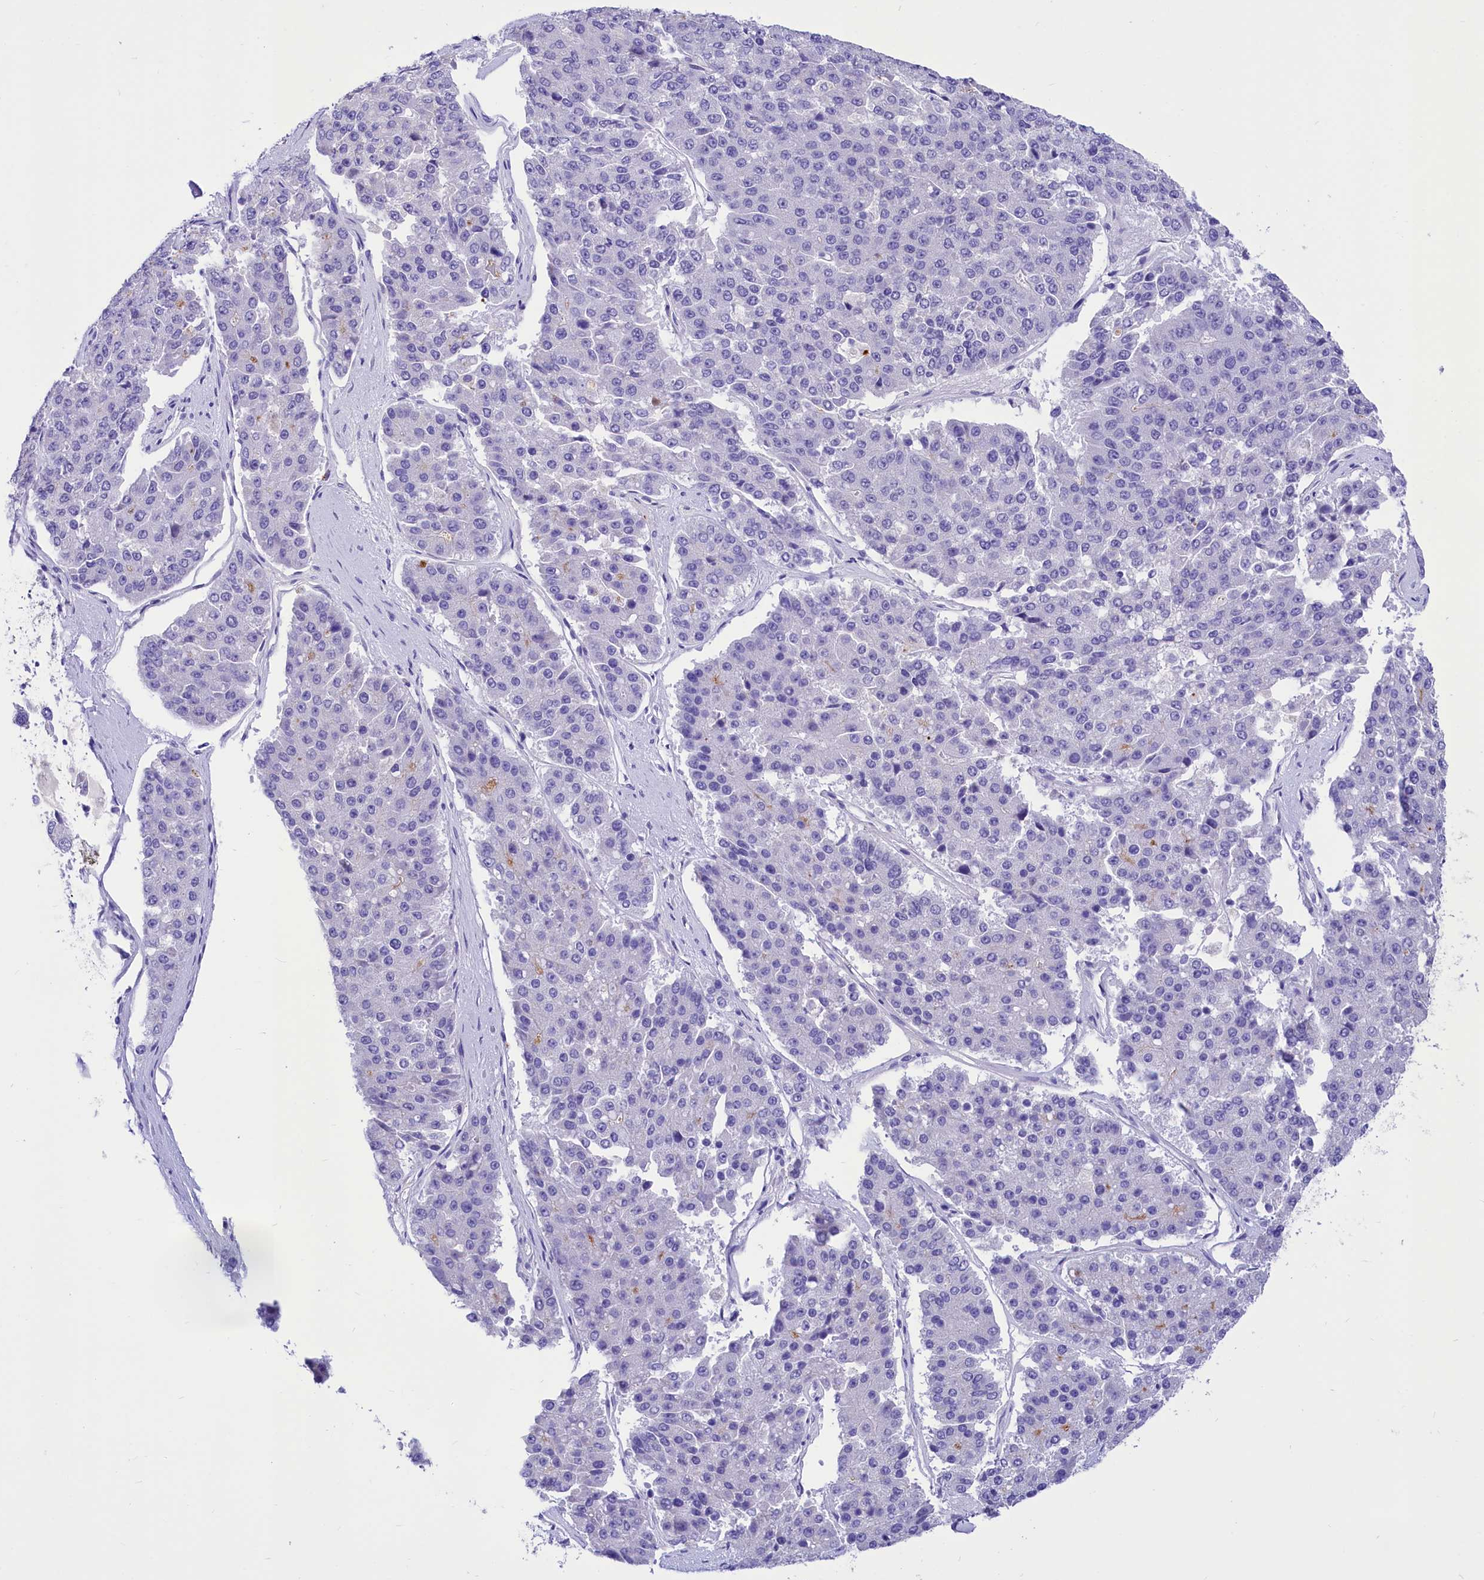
{"staining": {"intensity": "negative", "quantity": "none", "location": "none"}, "tissue": "pancreatic cancer", "cell_type": "Tumor cells", "image_type": "cancer", "snomed": [{"axis": "morphology", "description": "Adenocarcinoma, NOS"}, {"axis": "topography", "description": "Pancreas"}], "caption": "Tumor cells are negative for brown protein staining in pancreatic cancer (adenocarcinoma).", "gene": "TTC36", "patient": {"sex": "male", "age": 50}}